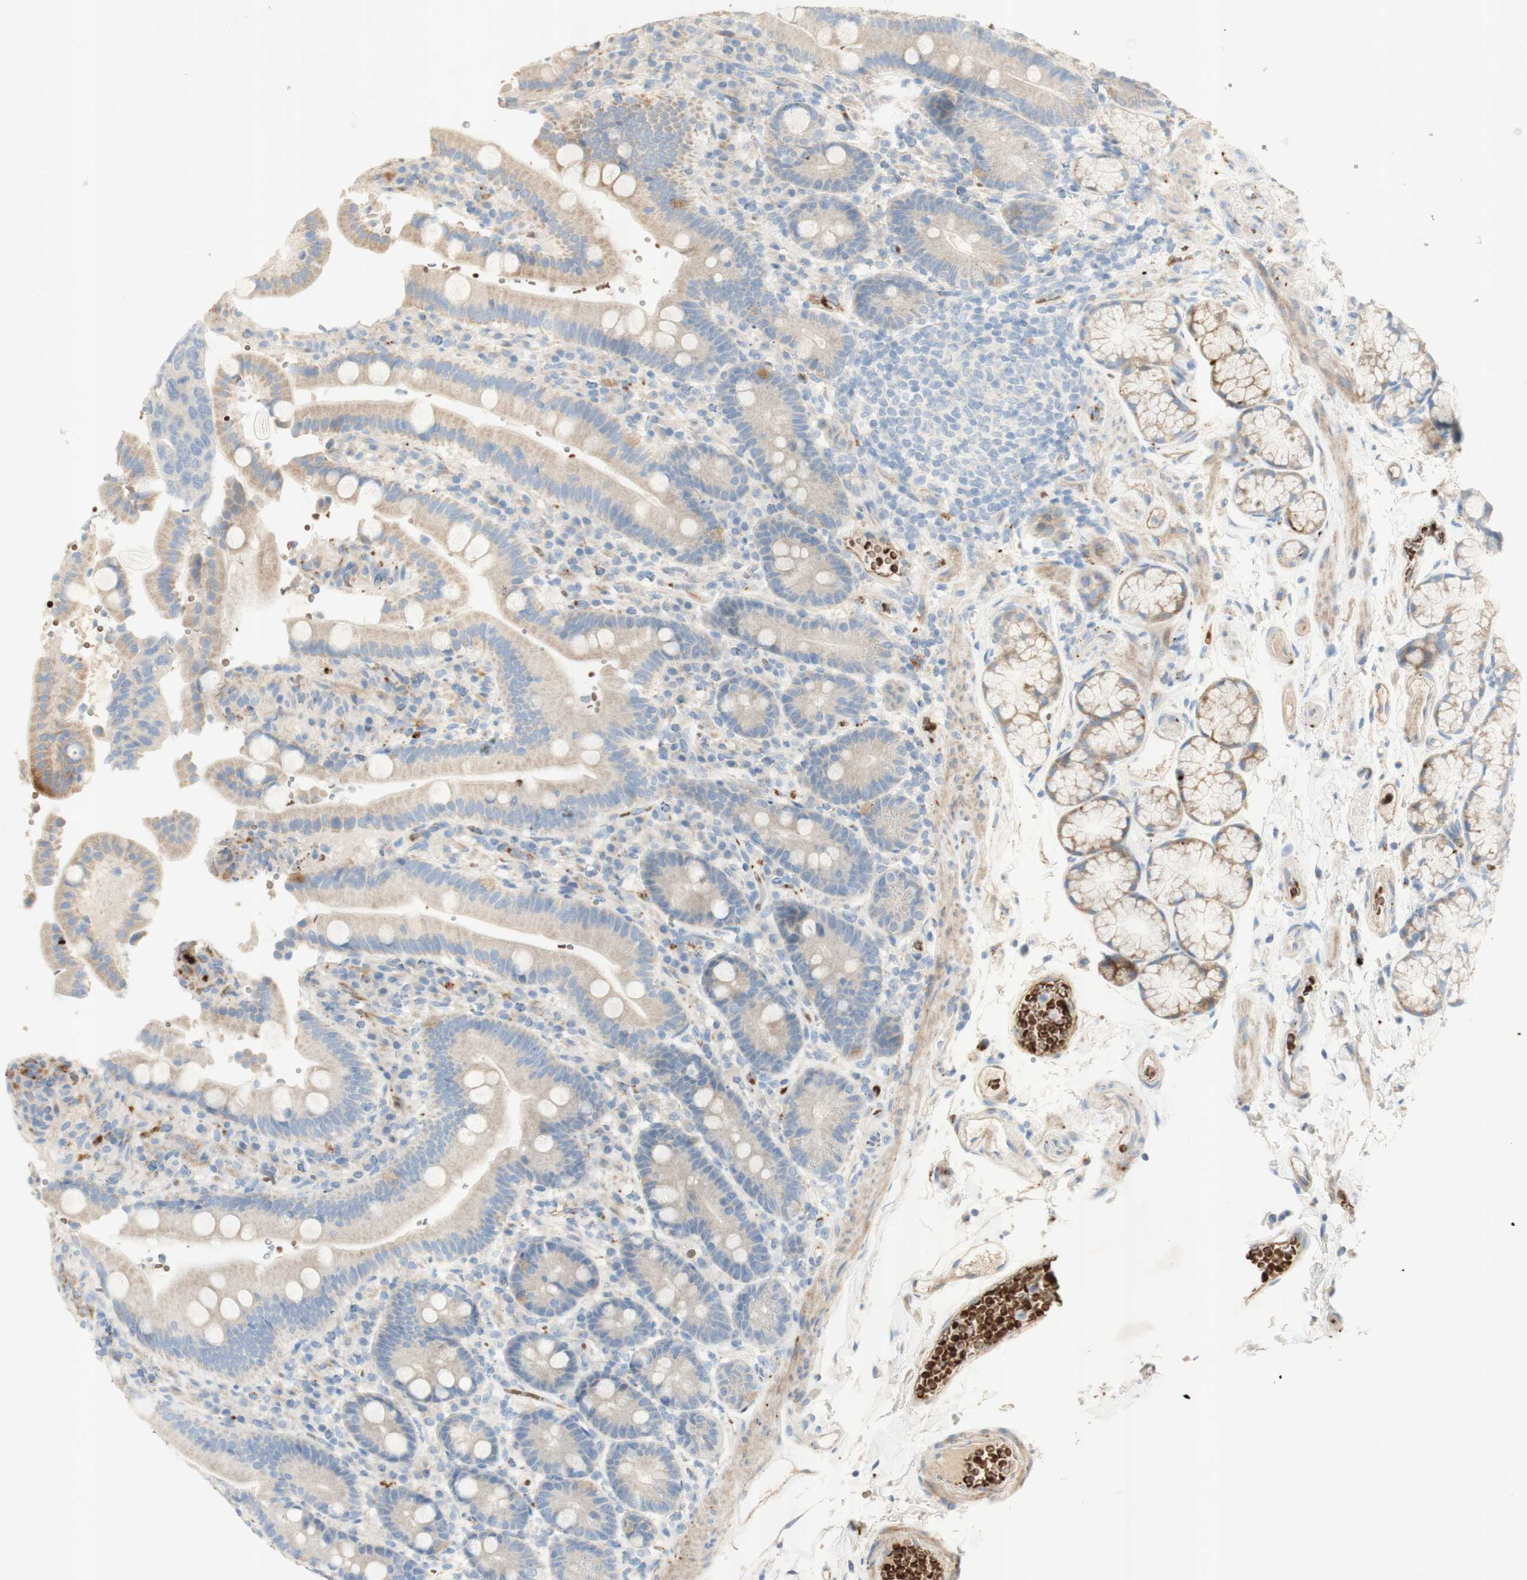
{"staining": {"intensity": "weak", "quantity": "25%-75%", "location": "cytoplasmic/membranous"}, "tissue": "duodenum", "cell_type": "Glandular cells", "image_type": "normal", "snomed": [{"axis": "morphology", "description": "Normal tissue, NOS"}, {"axis": "topography", "description": "Small intestine, NOS"}], "caption": "Glandular cells exhibit weak cytoplasmic/membranous positivity in about 25%-75% of cells in normal duodenum.", "gene": "GAN", "patient": {"sex": "female", "age": 71}}